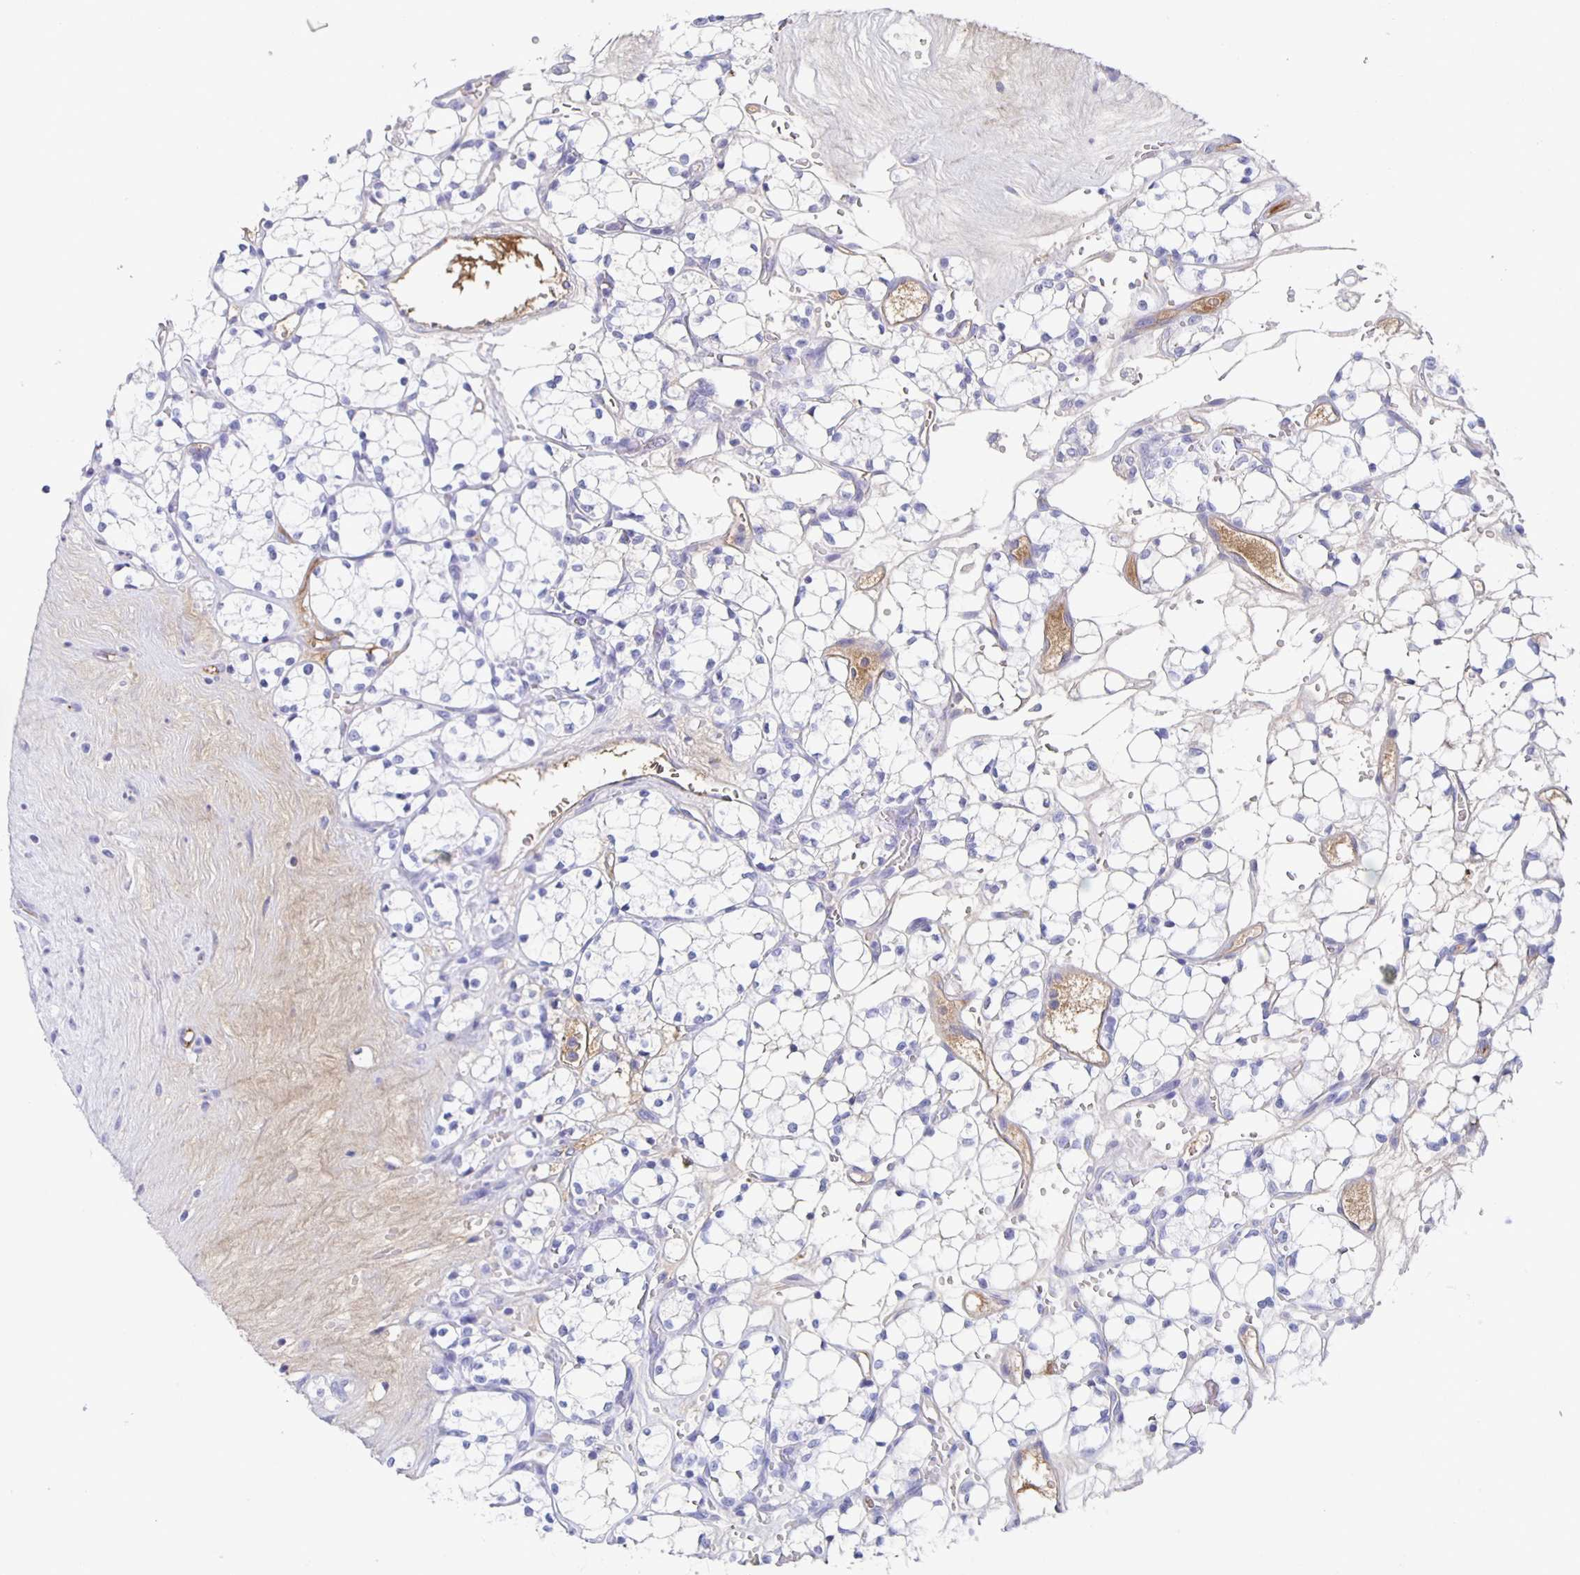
{"staining": {"intensity": "negative", "quantity": "none", "location": "none"}, "tissue": "renal cancer", "cell_type": "Tumor cells", "image_type": "cancer", "snomed": [{"axis": "morphology", "description": "Adenocarcinoma, NOS"}, {"axis": "topography", "description": "Kidney"}], "caption": "Human renal cancer (adenocarcinoma) stained for a protein using immunohistochemistry (IHC) demonstrates no expression in tumor cells.", "gene": "FGA", "patient": {"sex": "female", "age": 69}}